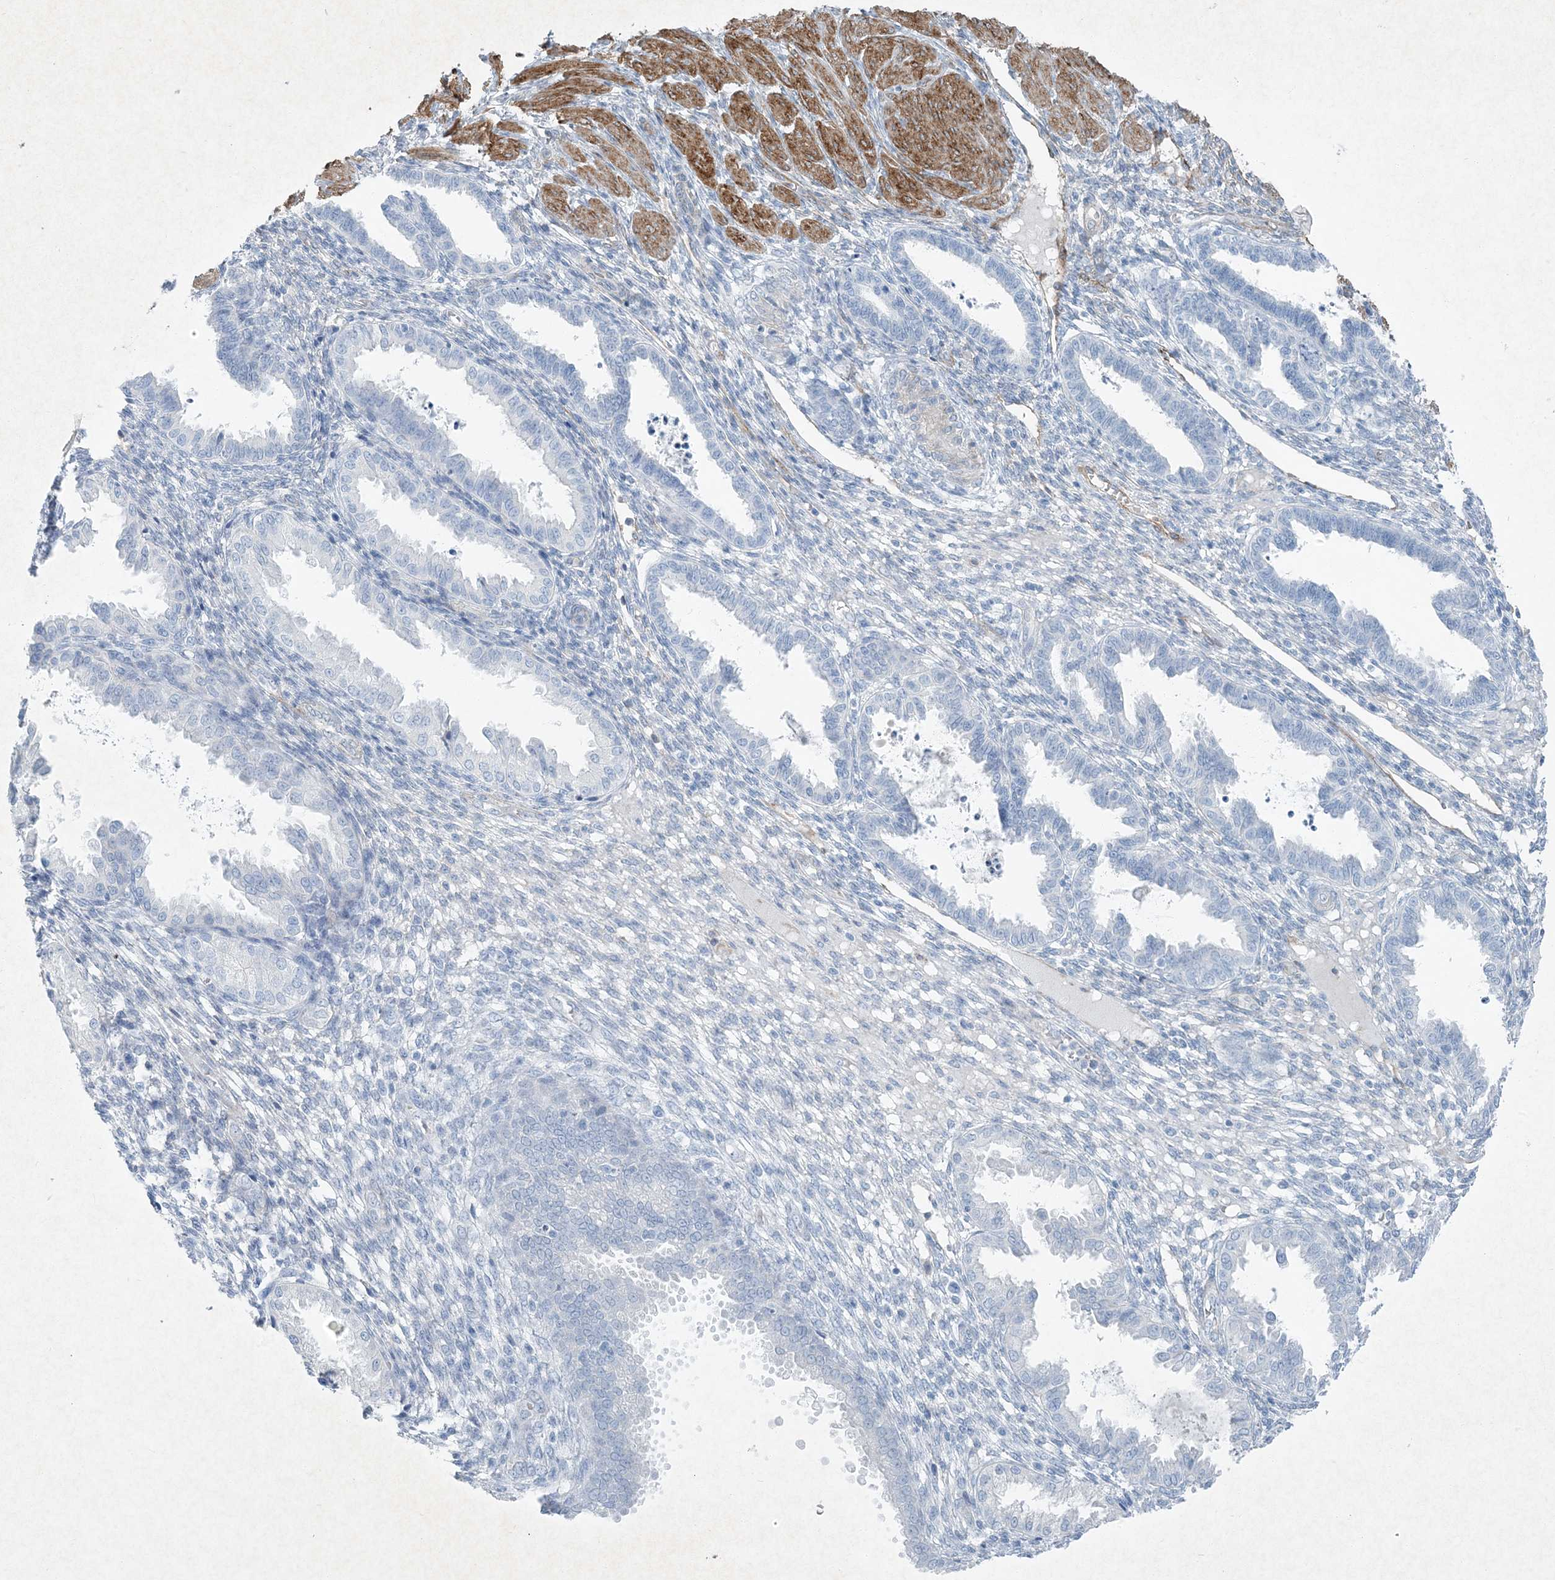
{"staining": {"intensity": "negative", "quantity": "none", "location": "none"}, "tissue": "endometrium", "cell_type": "Cells in endometrial stroma", "image_type": "normal", "snomed": [{"axis": "morphology", "description": "Normal tissue, NOS"}, {"axis": "topography", "description": "Endometrium"}], "caption": "This is an IHC image of unremarkable endometrium. There is no expression in cells in endometrial stroma.", "gene": "PGM5", "patient": {"sex": "female", "age": 33}}